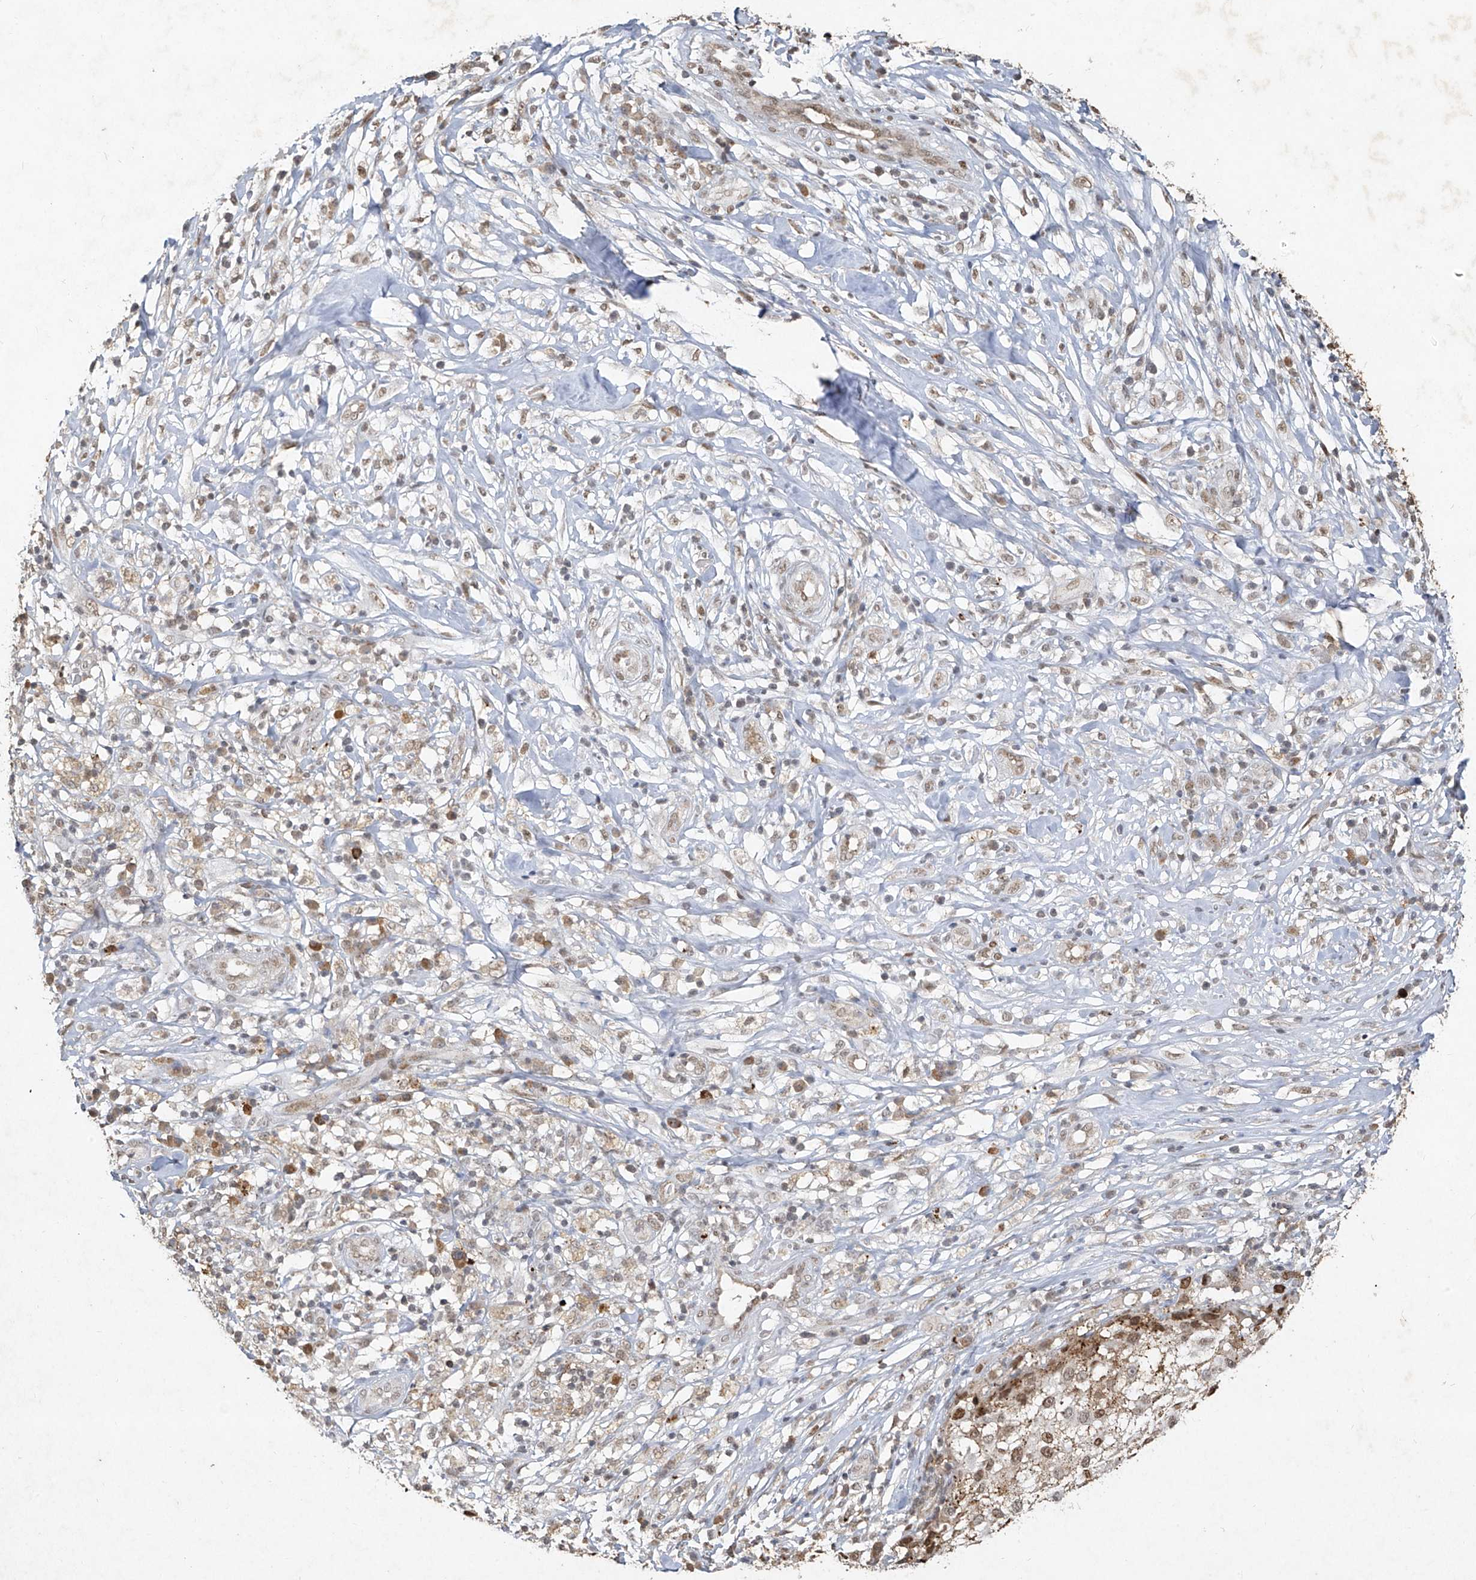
{"staining": {"intensity": "moderate", "quantity": ">75%", "location": "nuclear"}, "tissue": "melanoma", "cell_type": "Tumor cells", "image_type": "cancer", "snomed": [{"axis": "morphology", "description": "Necrosis, NOS"}, {"axis": "morphology", "description": "Malignant melanoma, NOS"}, {"axis": "topography", "description": "Skin"}], "caption": "High-magnification brightfield microscopy of melanoma stained with DAB (3,3'-diaminobenzidine) (brown) and counterstained with hematoxylin (blue). tumor cells exhibit moderate nuclear expression is present in about>75% of cells.", "gene": "ATRIP", "patient": {"sex": "female", "age": 87}}